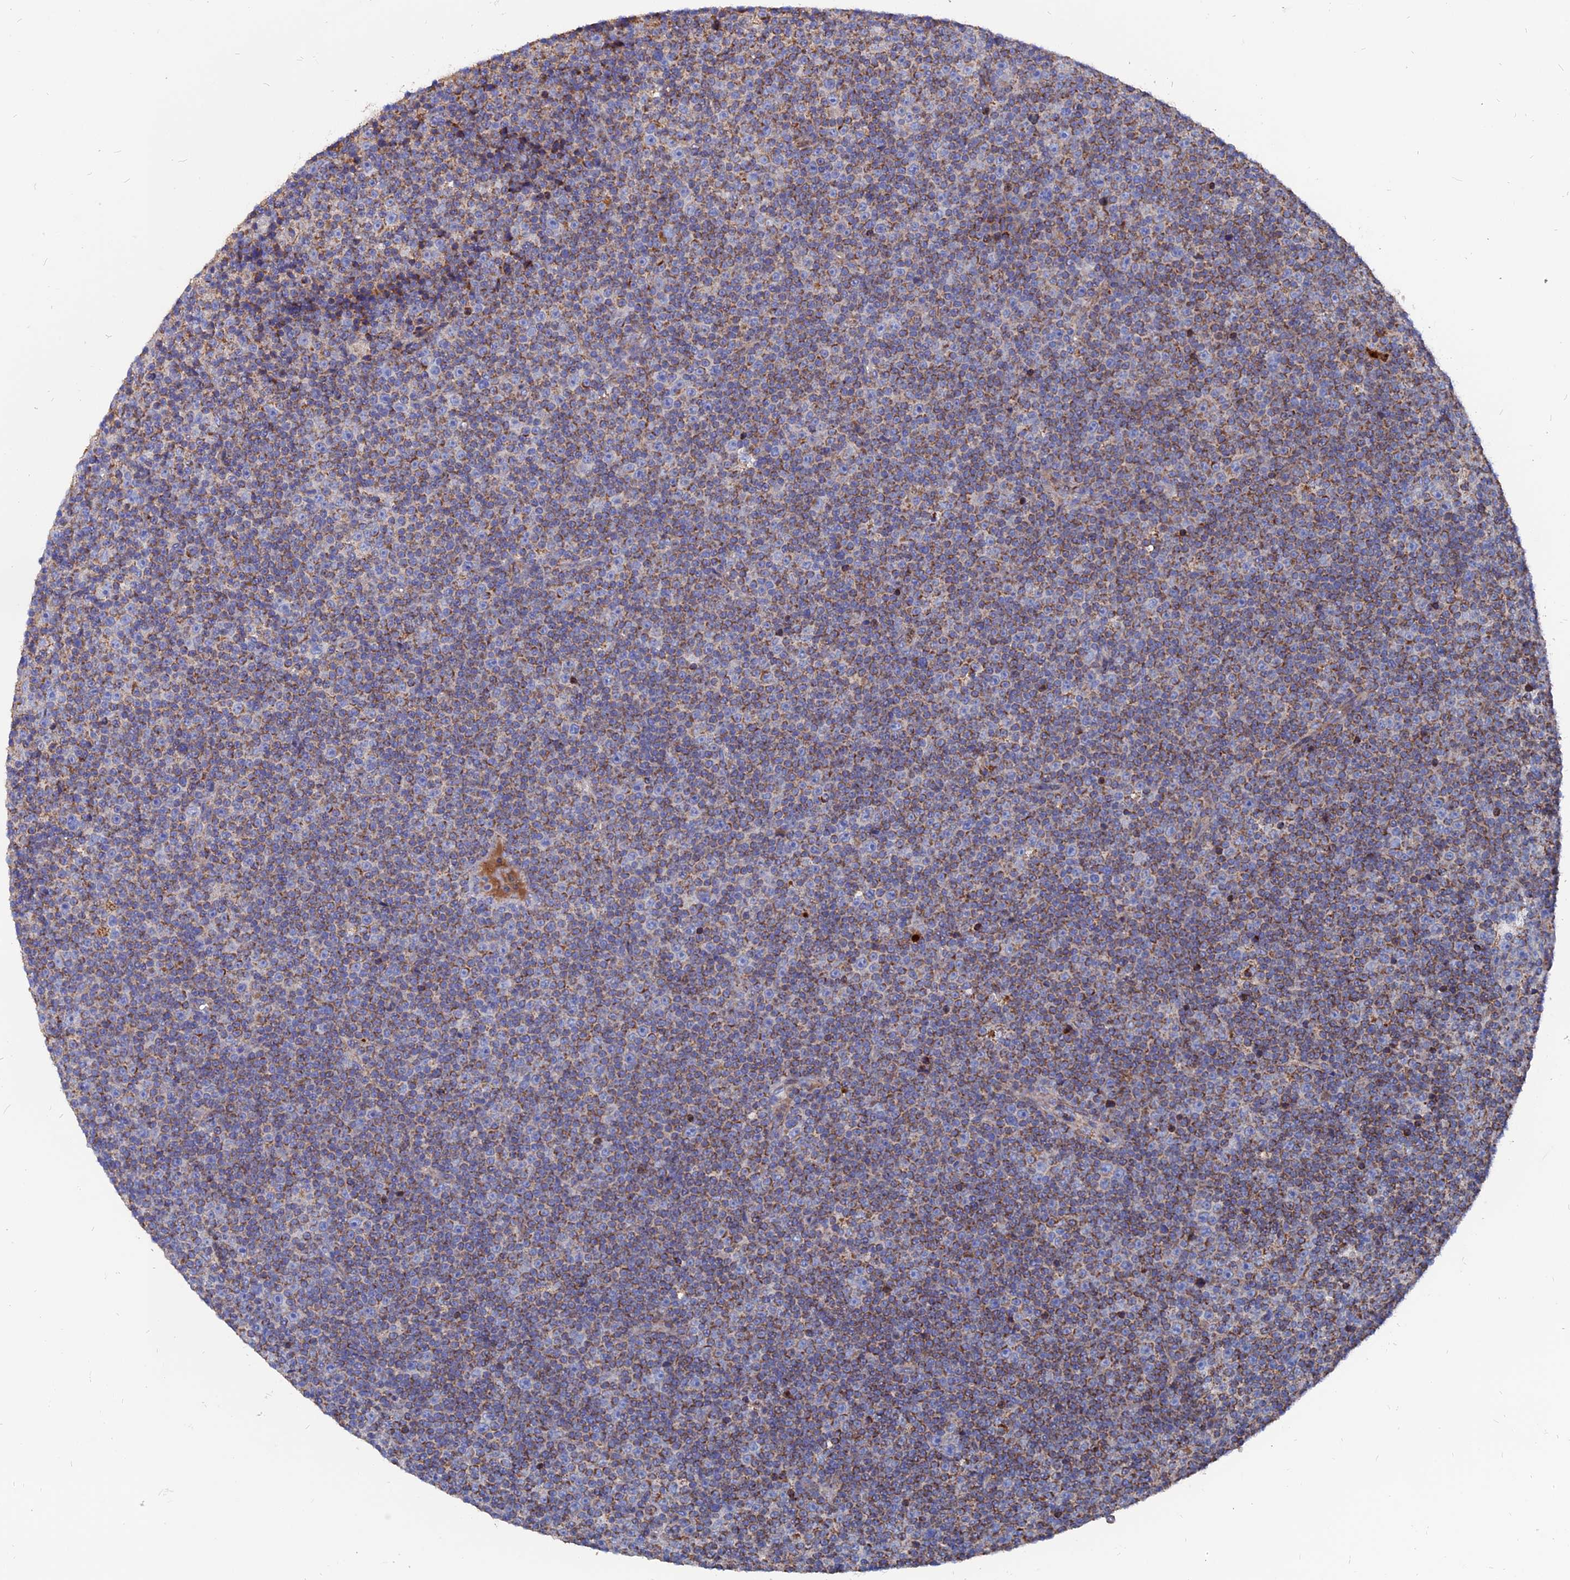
{"staining": {"intensity": "moderate", "quantity": "25%-75%", "location": "cytoplasmic/membranous"}, "tissue": "lymphoma", "cell_type": "Tumor cells", "image_type": "cancer", "snomed": [{"axis": "morphology", "description": "Malignant lymphoma, non-Hodgkin's type, Low grade"}, {"axis": "topography", "description": "Lymph node"}], "caption": "Low-grade malignant lymphoma, non-Hodgkin's type stained for a protein demonstrates moderate cytoplasmic/membranous positivity in tumor cells.", "gene": "TGFA", "patient": {"sex": "female", "age": 67}}